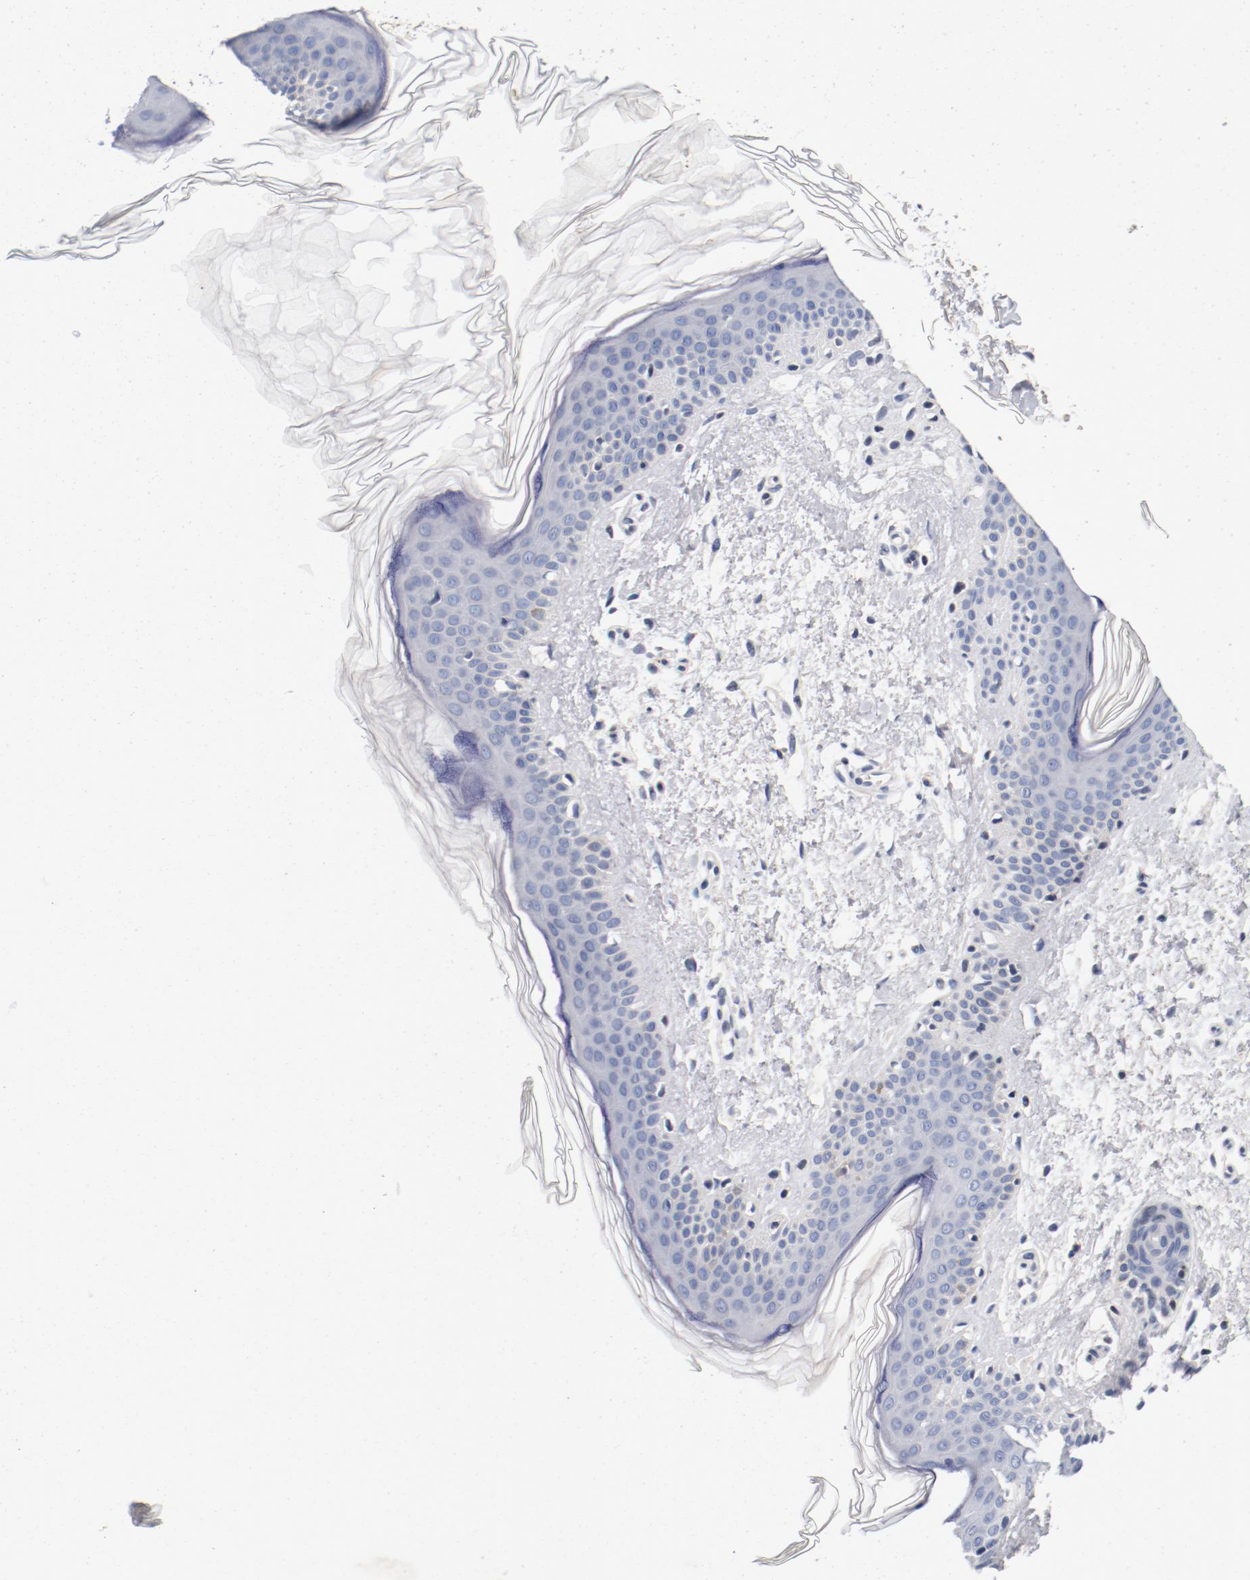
{"staining": {"intensity": "negative", "quantity": "none", "location": "none"}, "tissue": "skin", "cell_type": "Fibroblasts", "image_type": "normal", "snomed": [{"axis": "morphology", "description": "Normal tissue, NOS"}, {"axis": "topography", "description": "Skin"}], "caption": "Immunohistochemical staining of benign skin displays no significant staining in fibroblasts. (DAB IHC, high magnification).", "gene": "PIM1", "patient": {"sex": "female", "age": 56}}